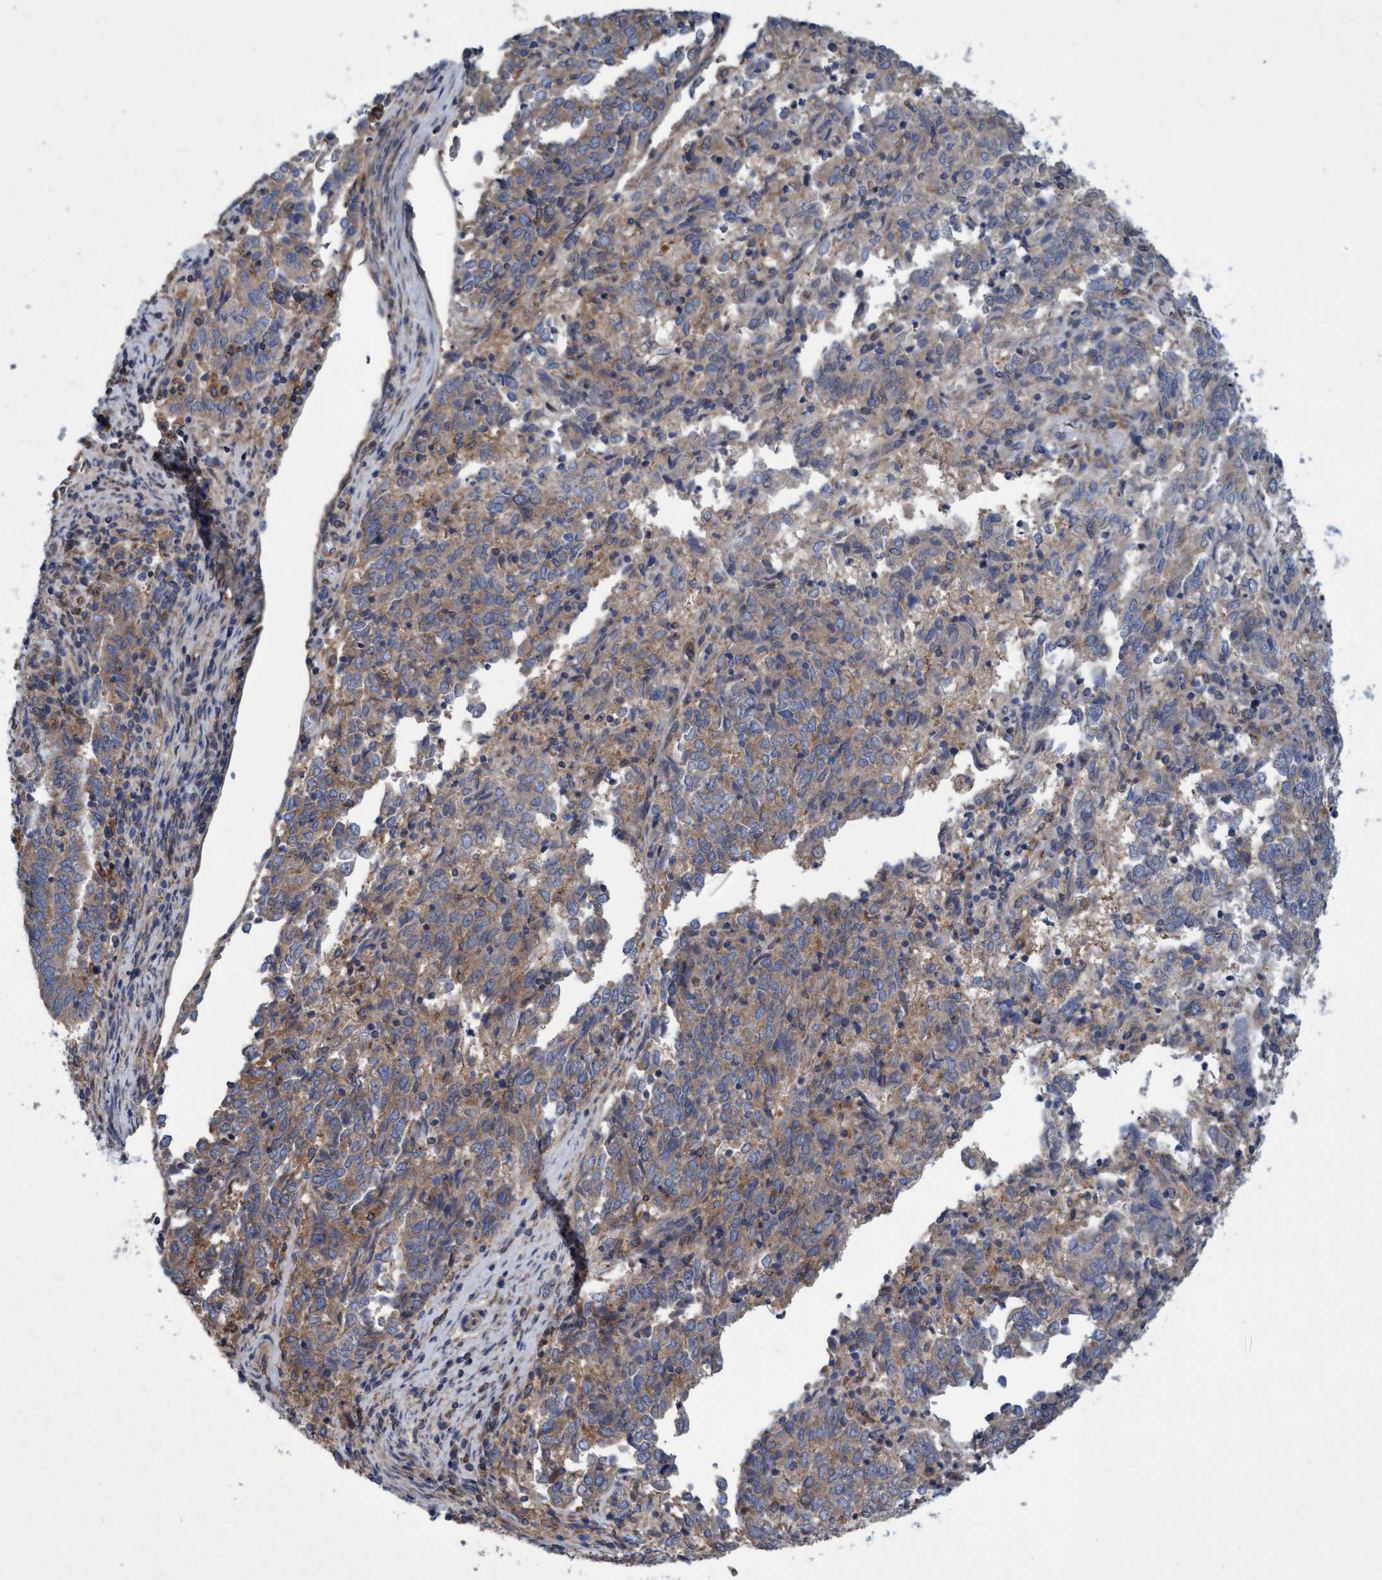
{"staining": {"intensity": "weak", "quantity": ">75%", "location": "cytoplasmic/membranous"}, "tissue": "endometrial cancer", "cell_type": "Tumor cells", "image_type": "cancer", "snomed": [{"axis": "morphology", "description": "Adenocarcinoma, NOS"}, {"axis": "topography", "description": "Endometrium"}], "caption": "Endometrial cancer stained for a protein (brown) displays weak cytoplasmic/membranous positive staining in approximately >75% of tumor cells.", "gene": "BICD2", "patient": {"sex": "female", "age": 80}}